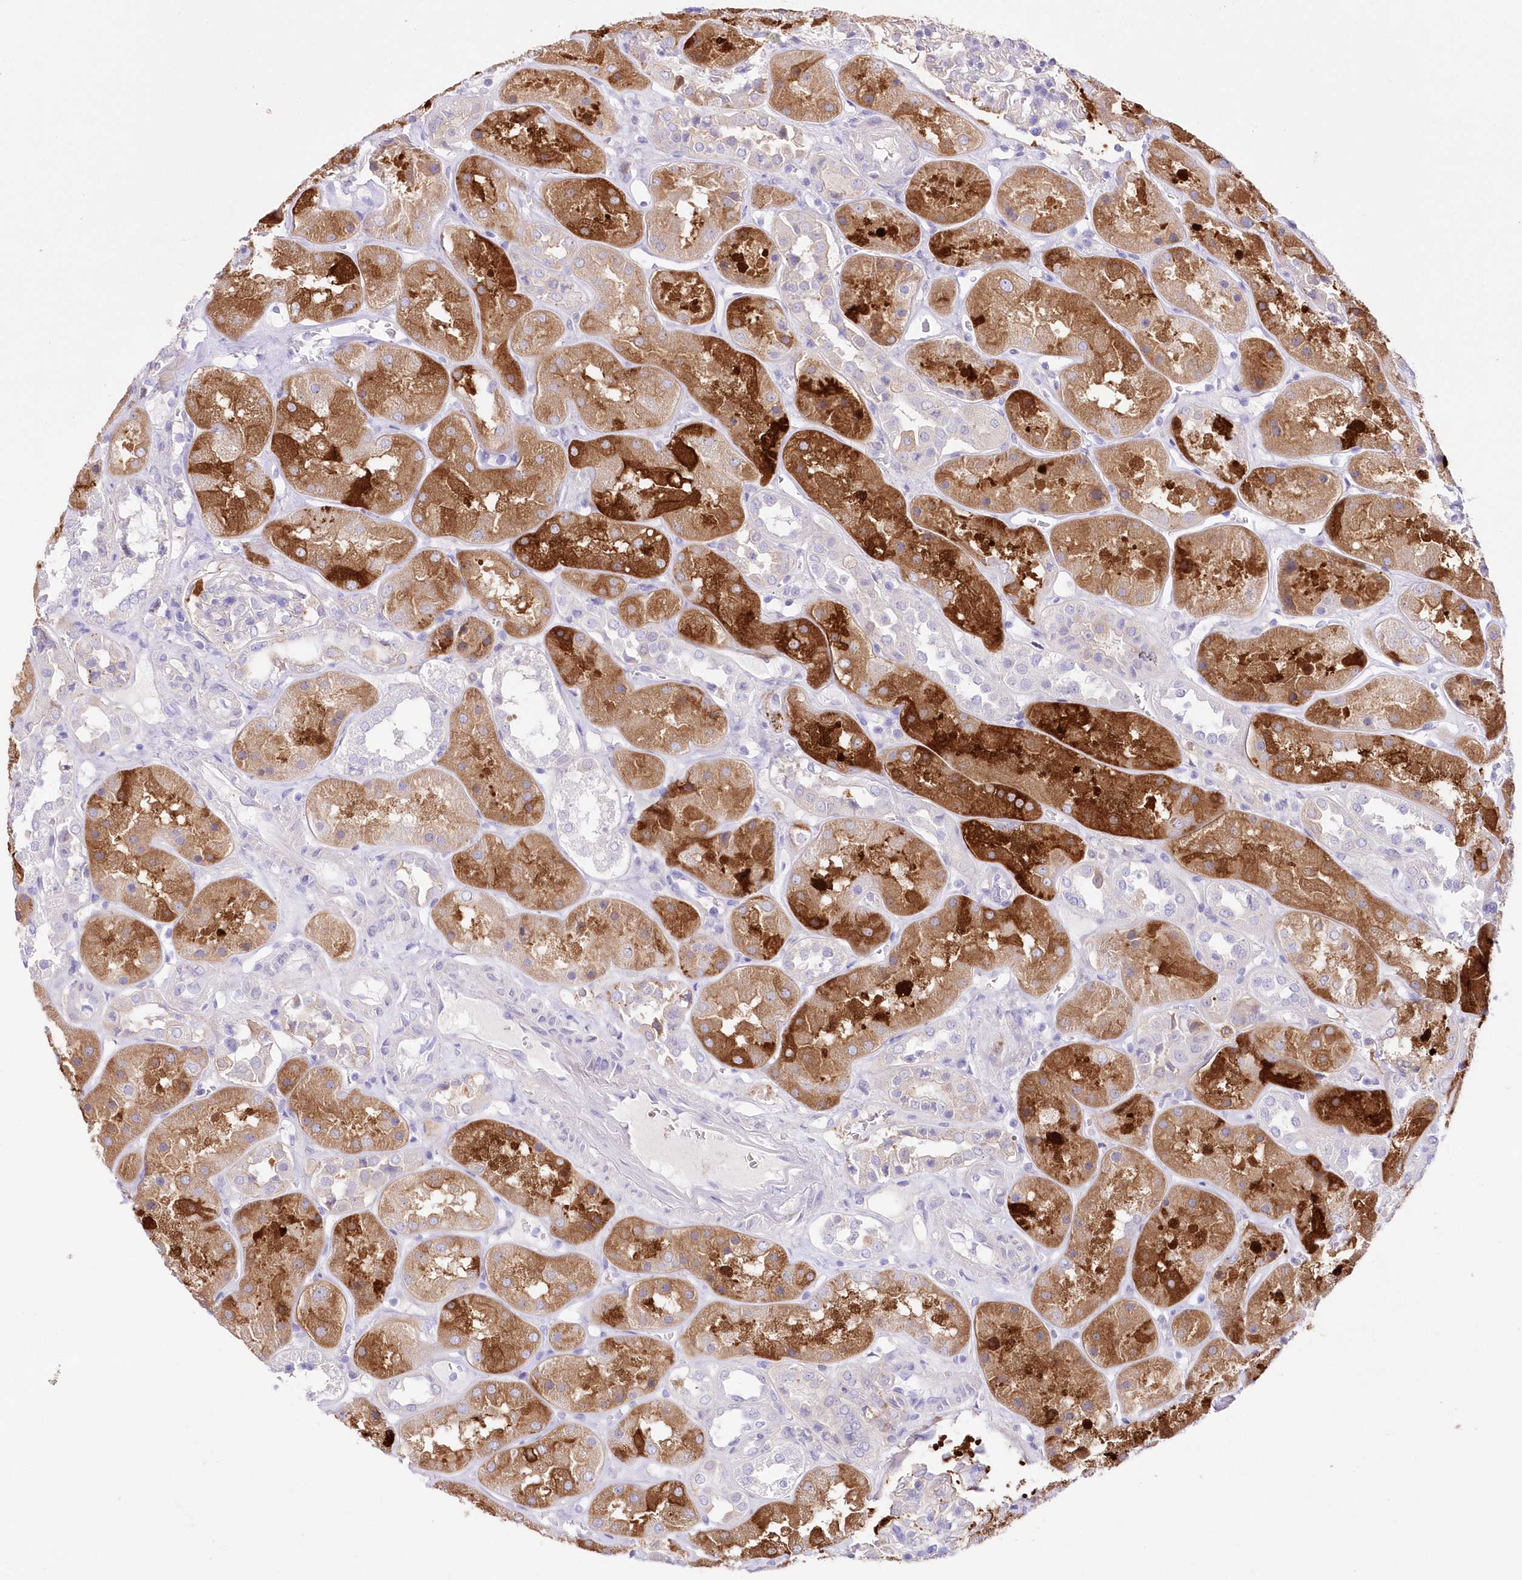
{"staining": {"intensity": "negative", "quantity": "none", "location": "none"}, "tissue": "kidney", "cell_type": "Cells in glomeruli", "image_type": "normal", "snomed": [{"axis": "morphology", "description": "Normal tissue, NOS"}, {"axis": "topography", "description": "Kidney"}], "caption": "Immunohistochemistry (IHC) image of unremarkable kidney: human kidney stained with DAB (3,3'-diaminobenzidine) displays no significant protein expression in cells in glomeruli.", "gene": "DNAJC19", "patient": {"sex": "male", "age": 70}}